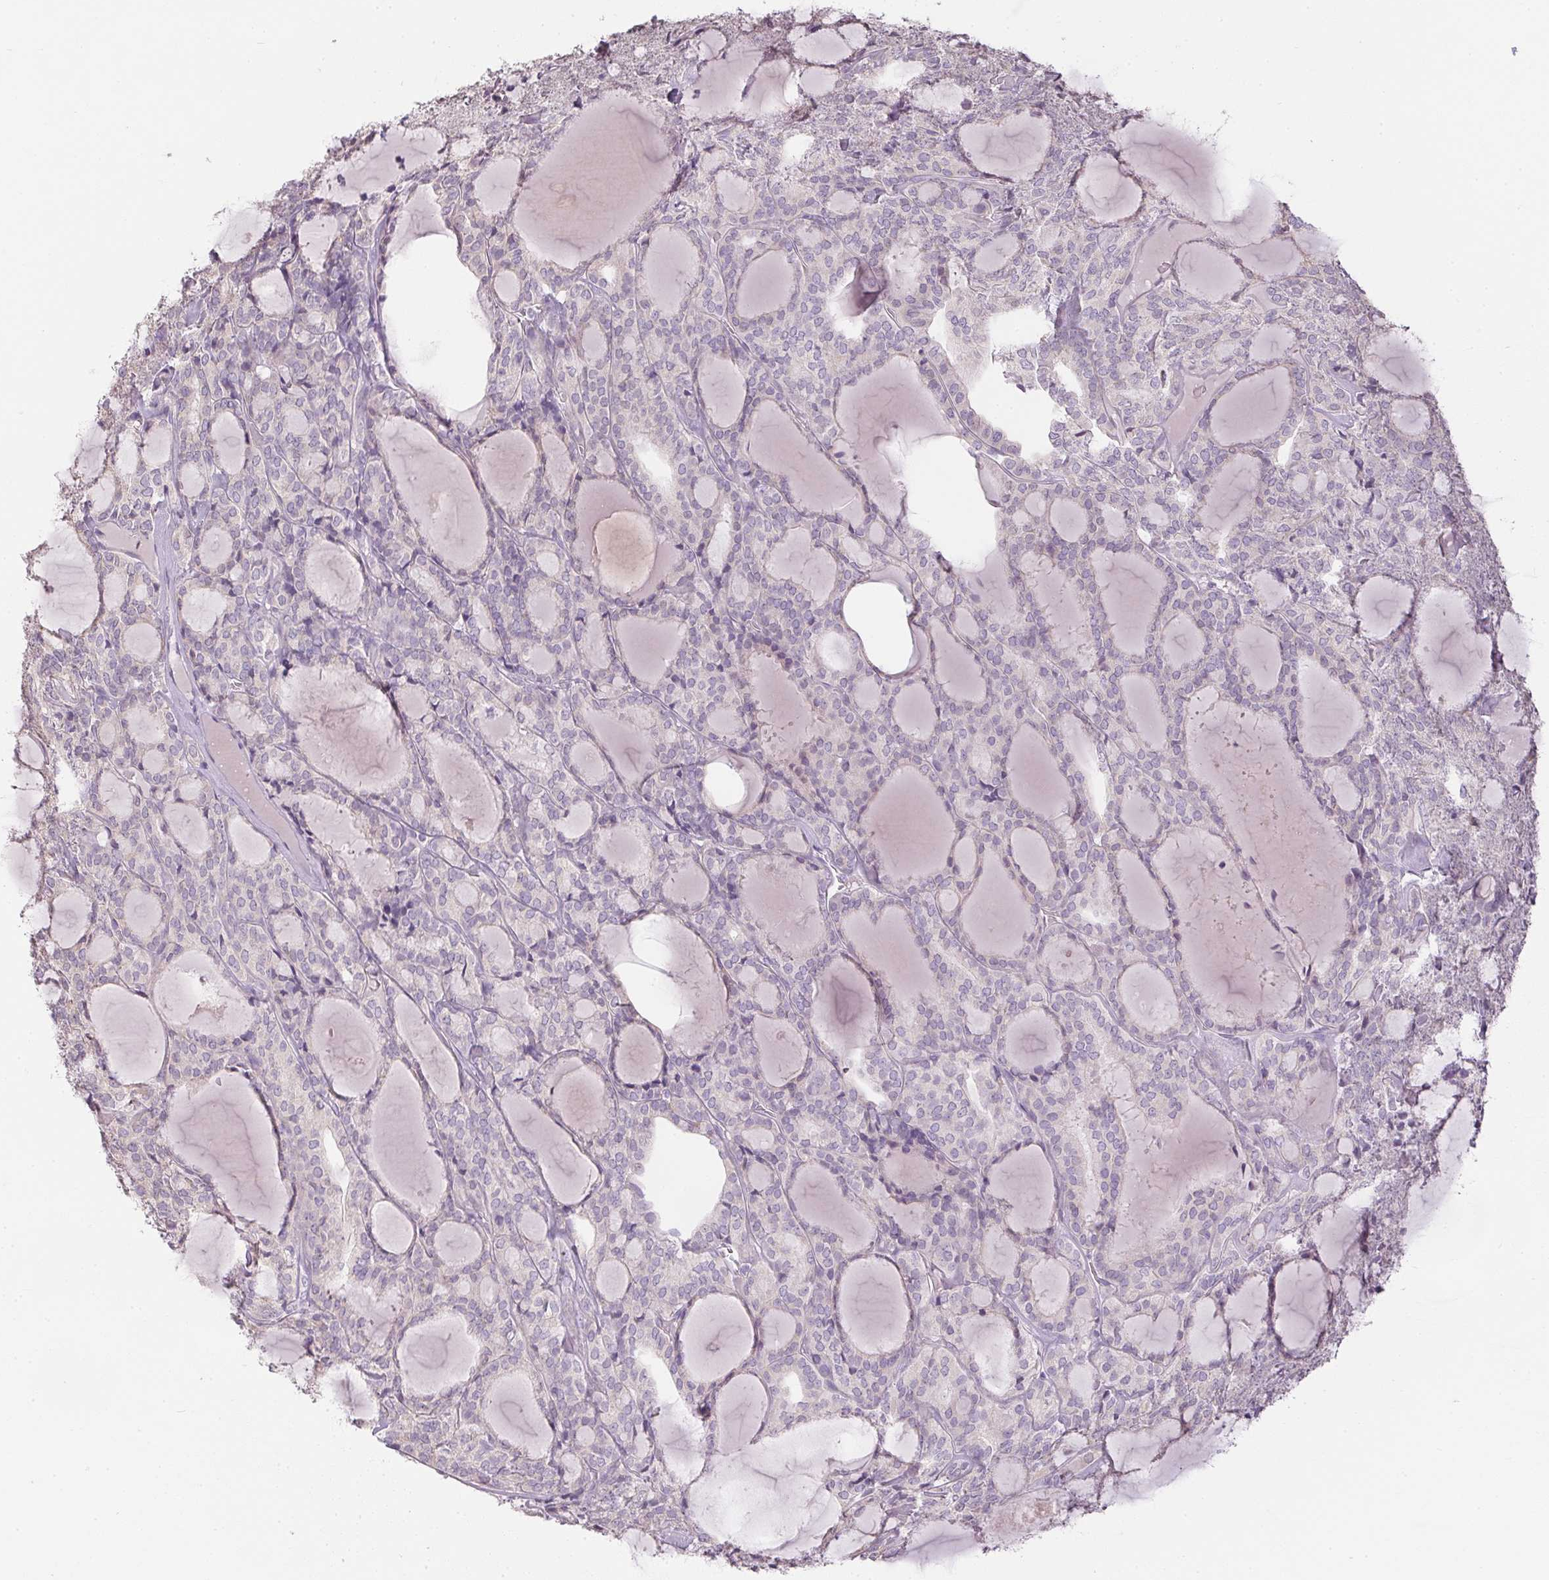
{"staining": {"intensity": "negative", "quantity": "none", "location": "none"}, "tissue": "thyroid cancer", "cell_type": "Tumor cells", "image_type": "cancer", "snomed": [{"axis": "morphology", "description": "Follicular adenoma carcinoma, NOS"}, {"axis": "topography", "description": "Thyroid gland"}], "caption": "Immunohistochemical staining of human thyroid cancer reveals no significant expression in tumor cells. (IHC, brightfield microscopy, high magnification).", "gene": "CTCFL", "patient": {"sex": "male", "age": 74}}